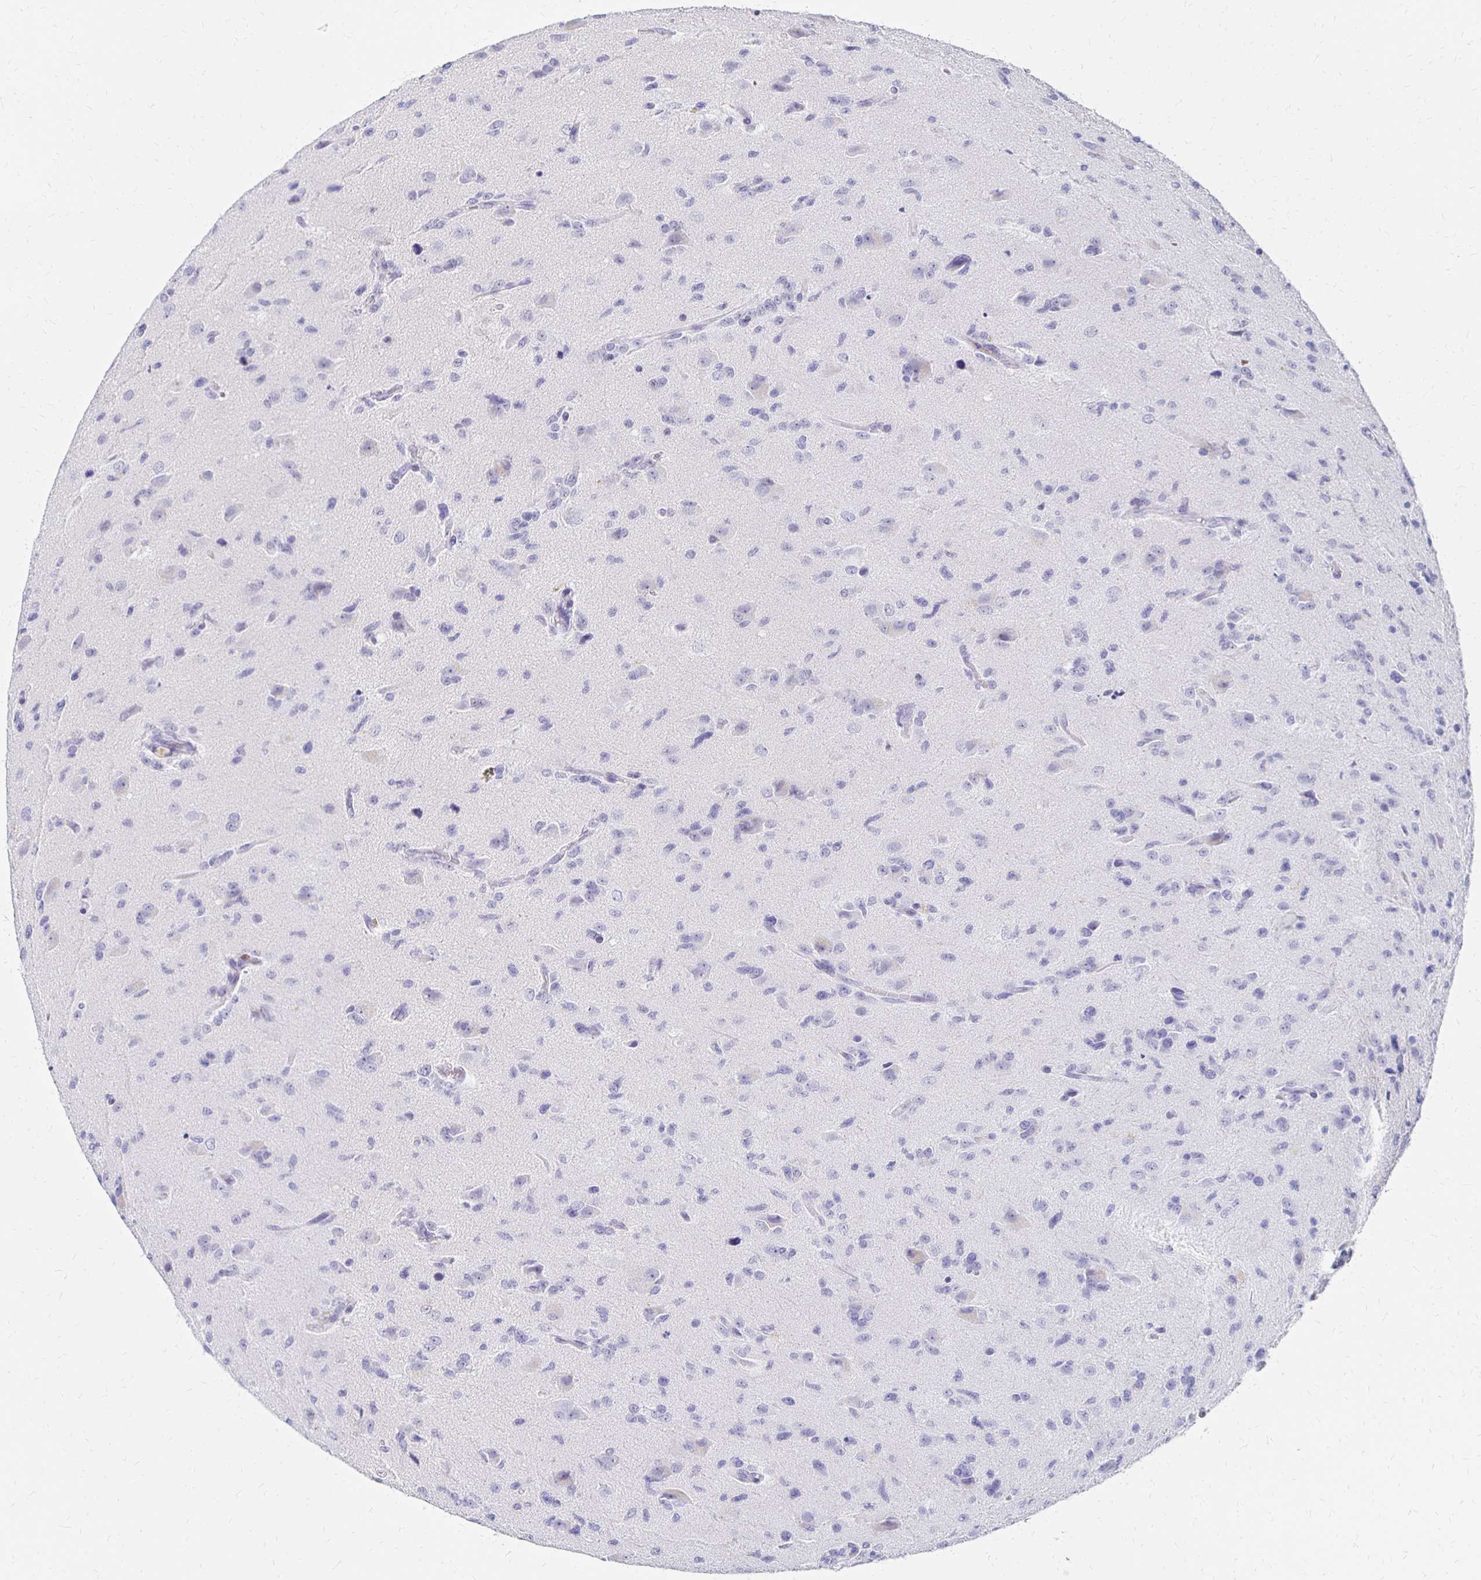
{"staining": {"intensity": "negative", "quantity": "none", "location": "none"}, "tissue": "glioma", "cell_type": "Tumor cells", "image_type": "cancer", "snomed": [{"axis": "morphology", "description": "Glioma, malignant, High grade"}, {"axis": "topography", "description": "Brain"}], "caption": "This is an immunohistochemistry (IHC) micrograph of human malignant glioma (high-grade). There is no positivity in tumor cells.", "gene": "SYT2", "patient": {"sex": "male", "age": 68}}